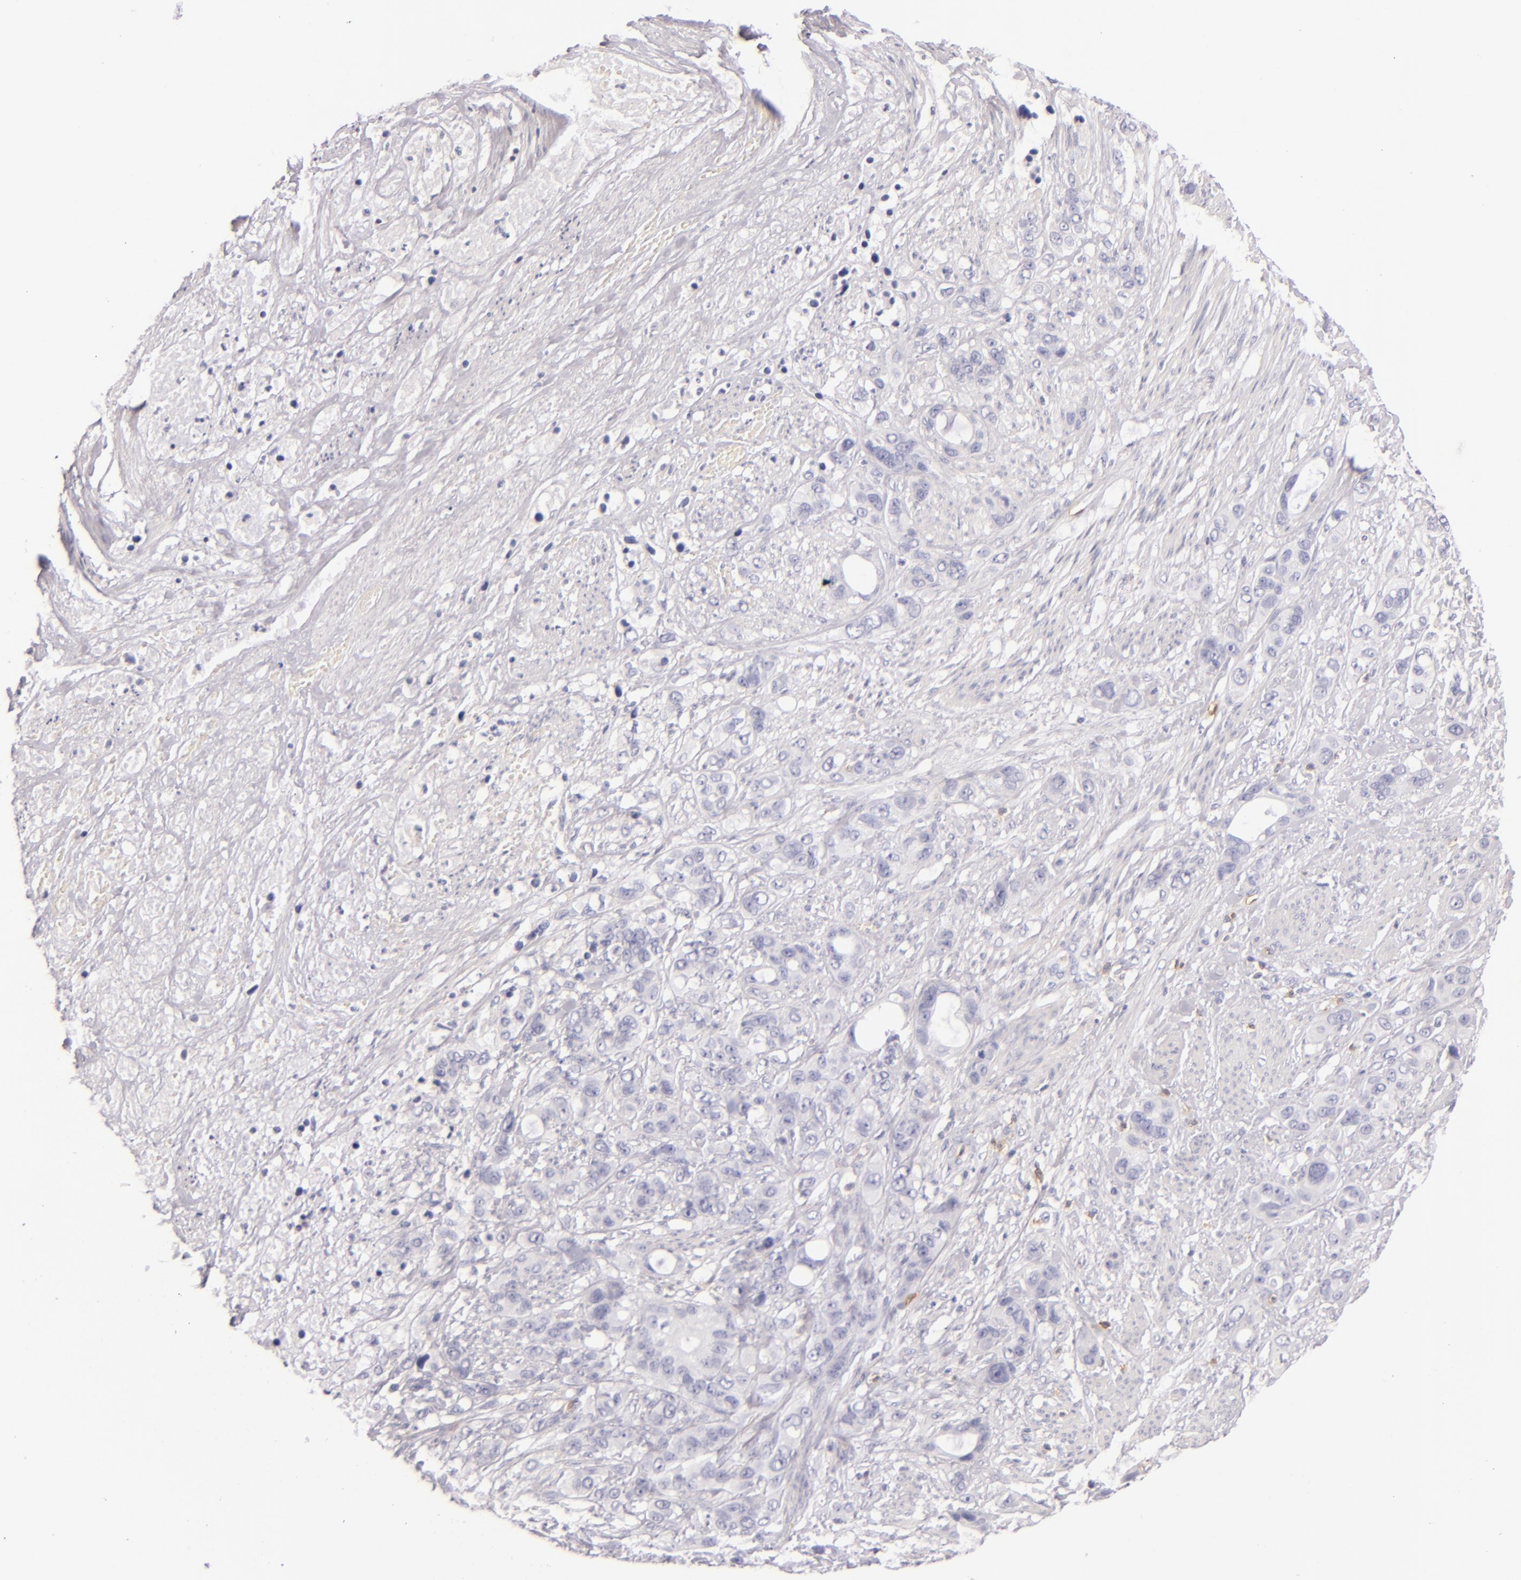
{"staining": {"intensity": "negative", "quantity": "none", "location": "none"}, "tissue": "stomach cancer", "cell_type": "Tumor cells", "image_type": "cancer", "snomed": [{"axis": "morphology", "description": "Adenocarcinoma, NOS"}, {"axis": "topography", "description": "Stomach, upper"}], "caption": "IHC histopathology image of human stomach adenocarcinoma stained for a protein (brown), which displays no staining in tumor cells. (DAB immunohistochemistry, high magnification).", "gene": "LAT", "patient": {"sex": "male", "age": 47}}